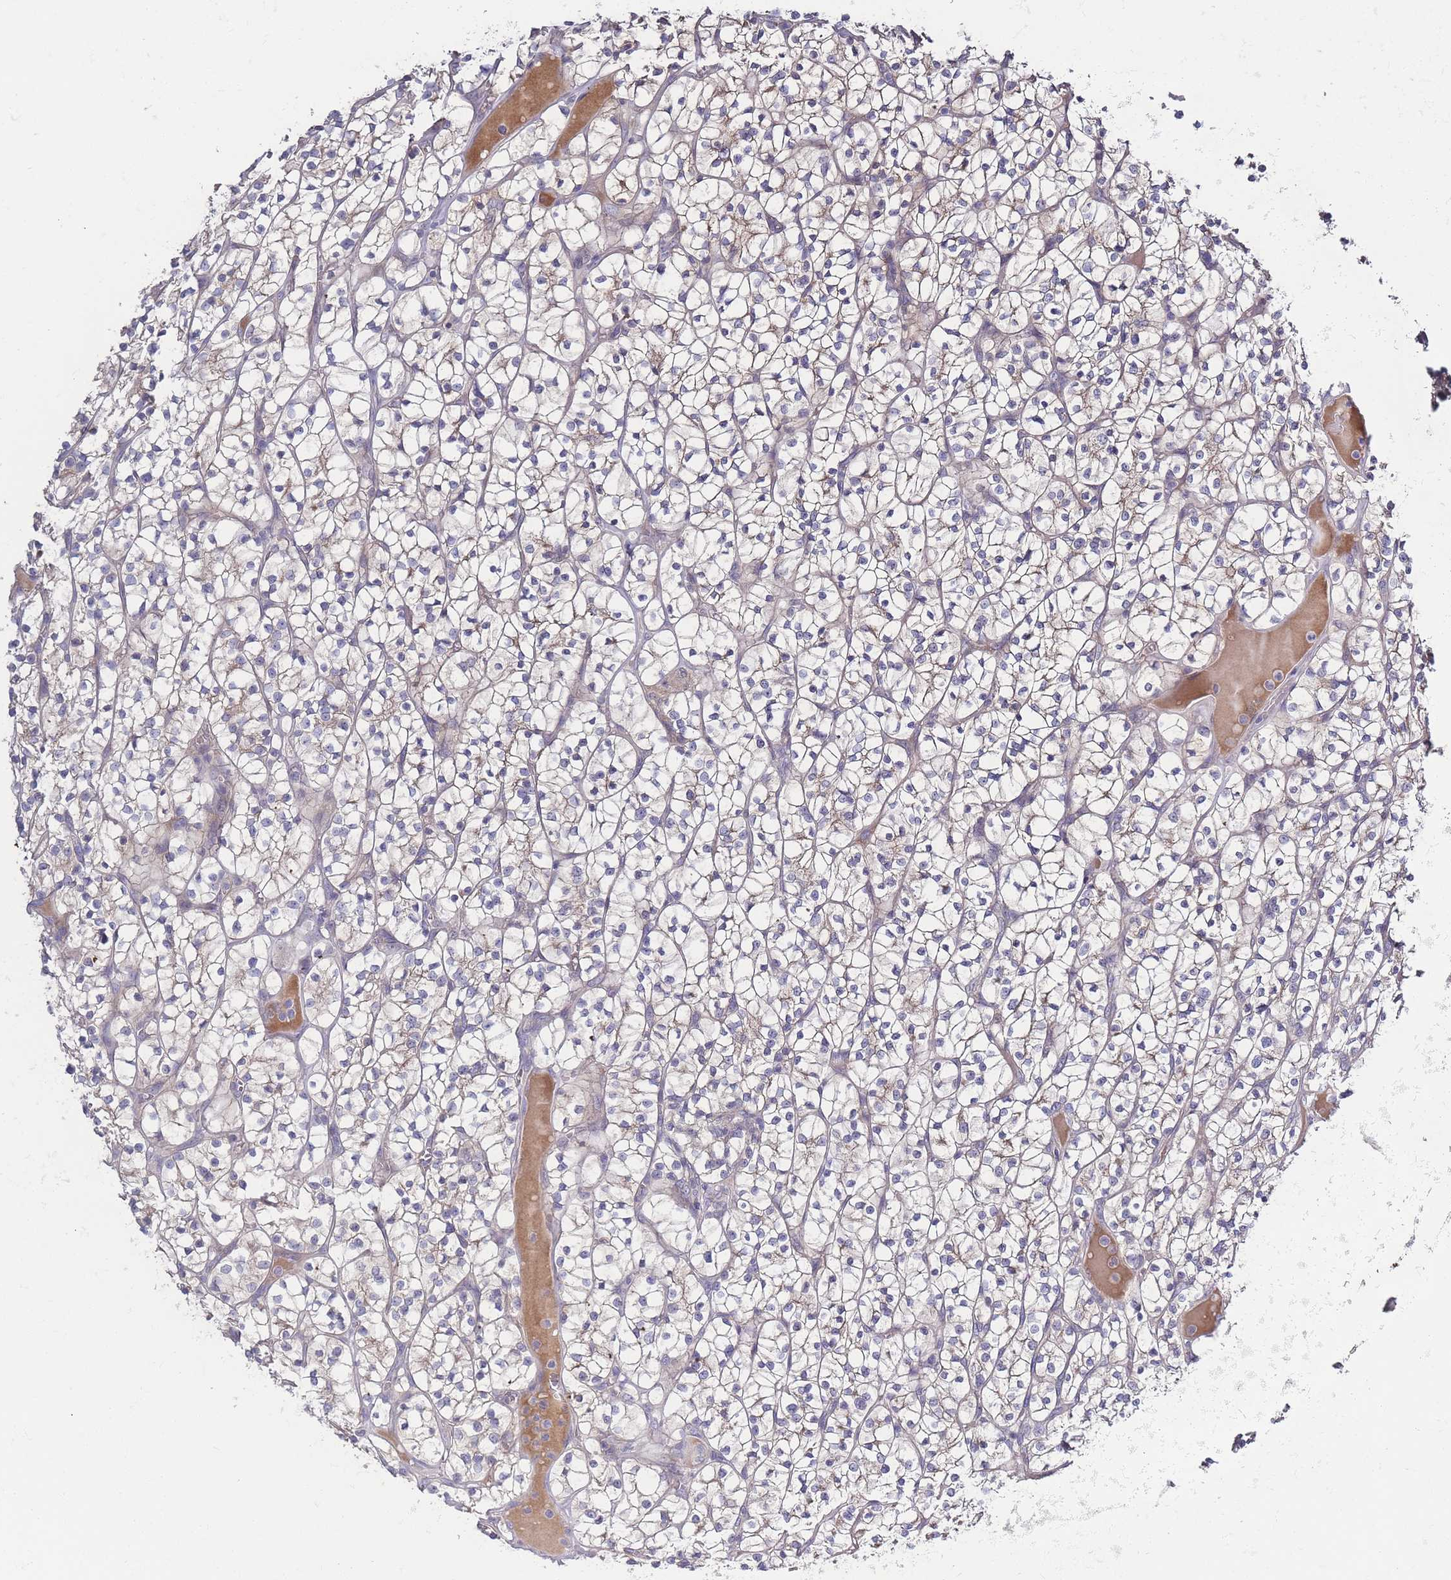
{"staining": {"intensity": "weak", "quantity": "<25%", "location": "cytoplasmic/membranous"}, "tissue": "renal cancer", "cell_type": "Tumor cells", "image_type": "cancer", "snomed": [{"axis": "morphology", "description": "Adenocarcinoma, NOS"}, {"axis": "topography", "description": "Kidney"}], "caption": "Renal cancer was stained to show a protein in brown. There is no significant staining in tumor cells.", "gene": "SPHKAP", "patient": {"sex": "female", "age": 64}}